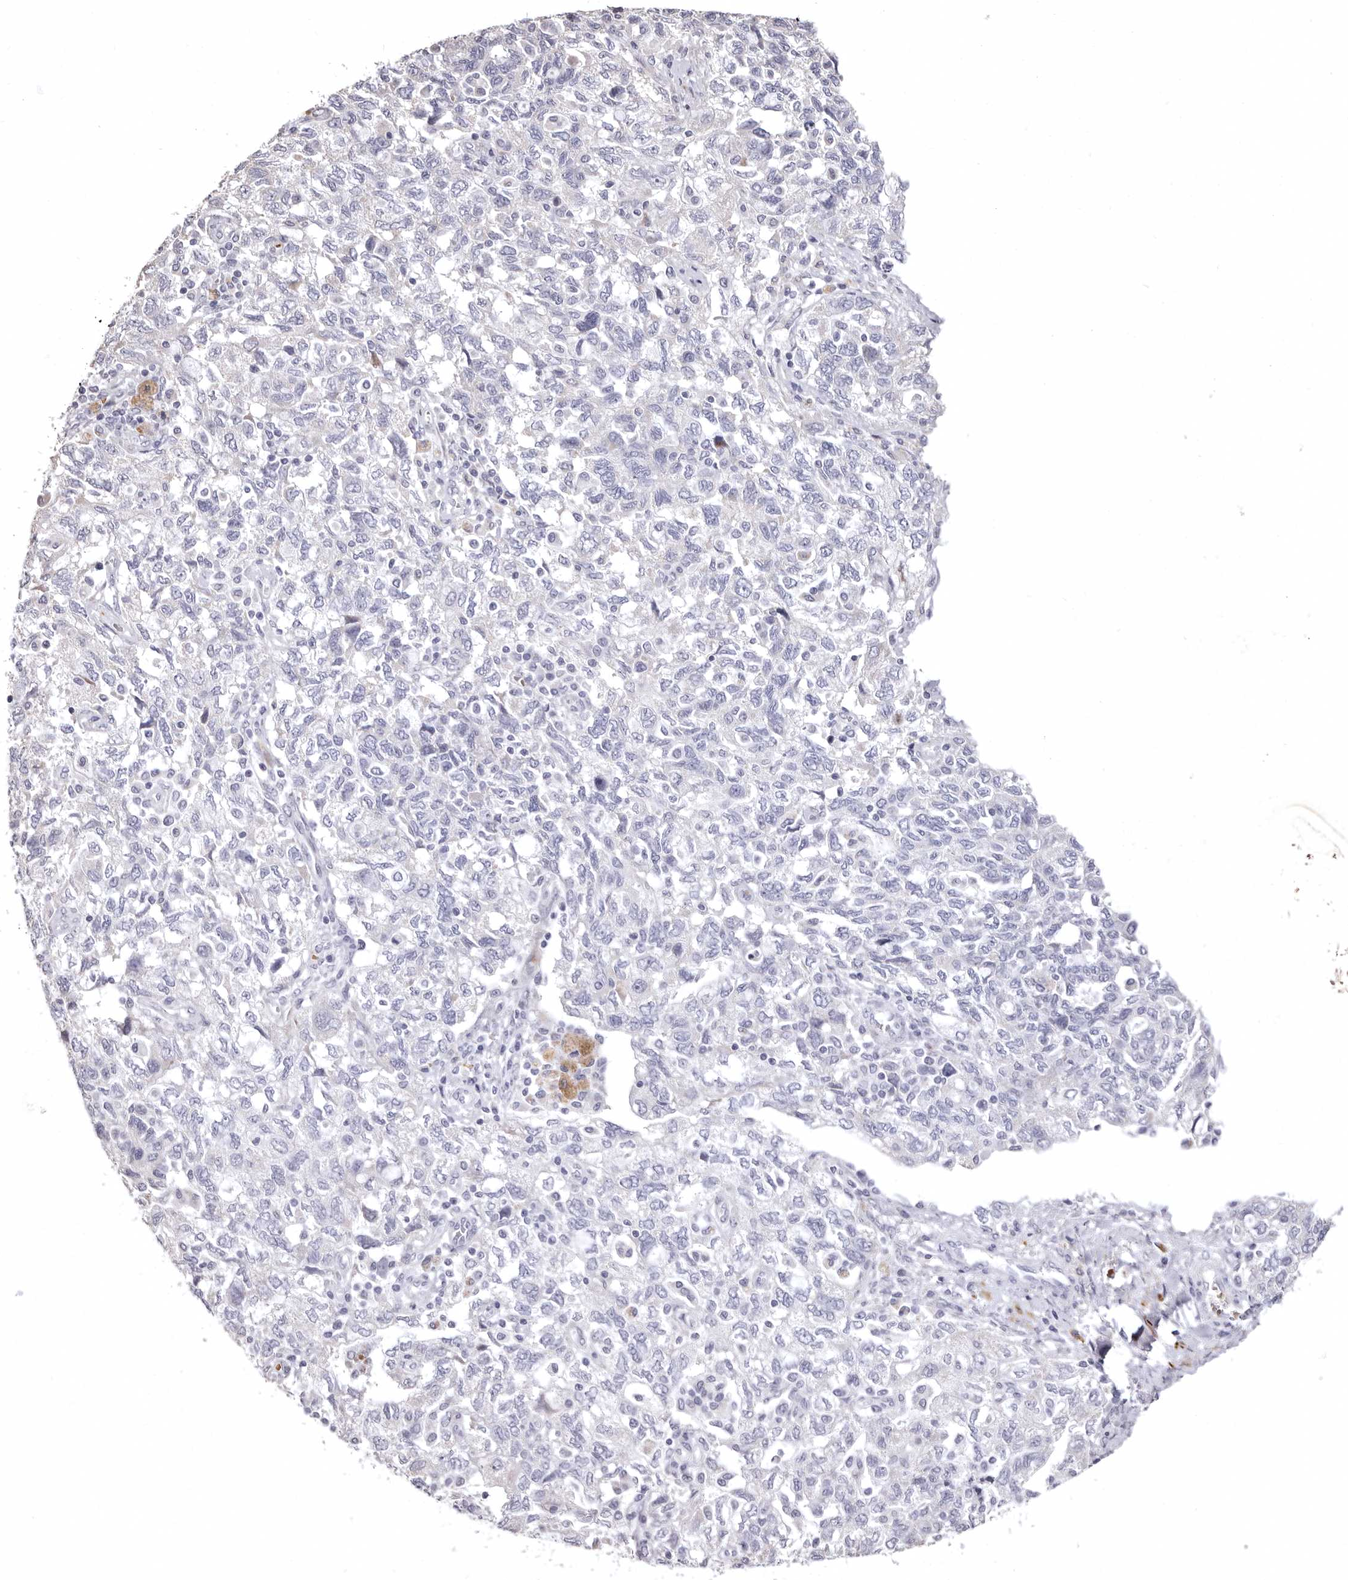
{"staining": {"intensity": "negative", "quantity": "none", "location": "none"}, "tissue": "ovarian cancer", "cell_type": "Tumor cells", "image_type": "cancer", "snomed": [{"axis": "morphology", "description": "Carcinoma, NOS"}, {"axis": "morphology", "description": "Cystadenocarcinoma, serous, NOS"}, {"axis": "topography", "description": "Ovary"}], "caption": "There is no significant staining in tumor cells of ovarian cancer.", "gene": "AIDA", "patient": {"sex": "female", "age": 69}}